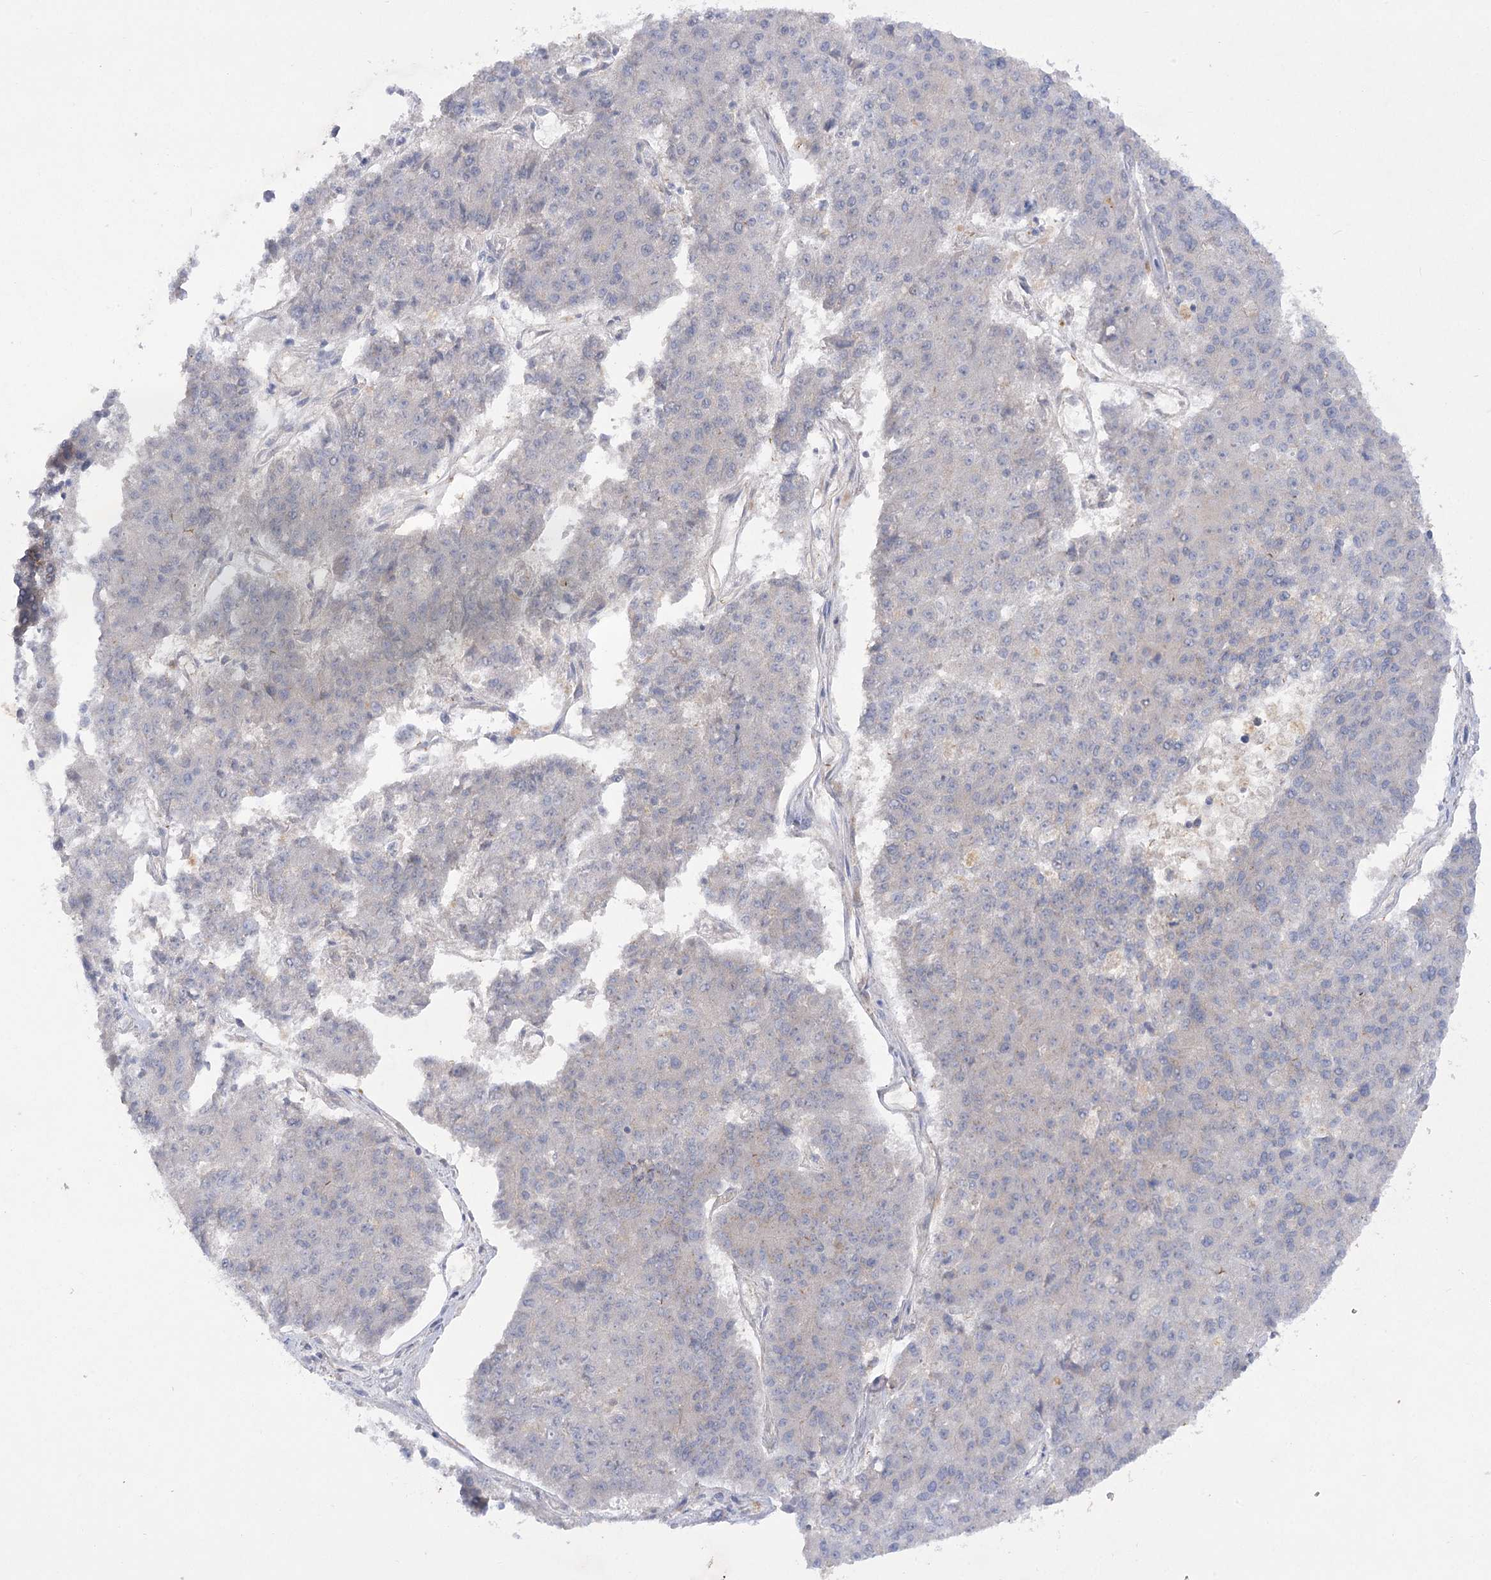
{"staining": {"intensity": "weak", "quantity": "25%-75%", "location": "cytoplasmic/membranous"}, "tissue": "pancreatic cancer", "cell_type": "Tumor cells", "image_type": "cancer", "snomed": [{"axis": "morphology", "description": "Adenocarcinoma, NOS"}, {"axis": "topography", "description": "Pancreas"}], "caption": "The micrograph displays immunohistochemical staining of adenocarcinoma (pancreatic). There is weak cytoplasmic/membranous staining is appreciated in about 25%-75% of tumor cells. (brown staining indicates protein expression, while blue staining denotes nuclei).", "gene": "GBF1", "patient": {"sex": "male", "age": 50}}